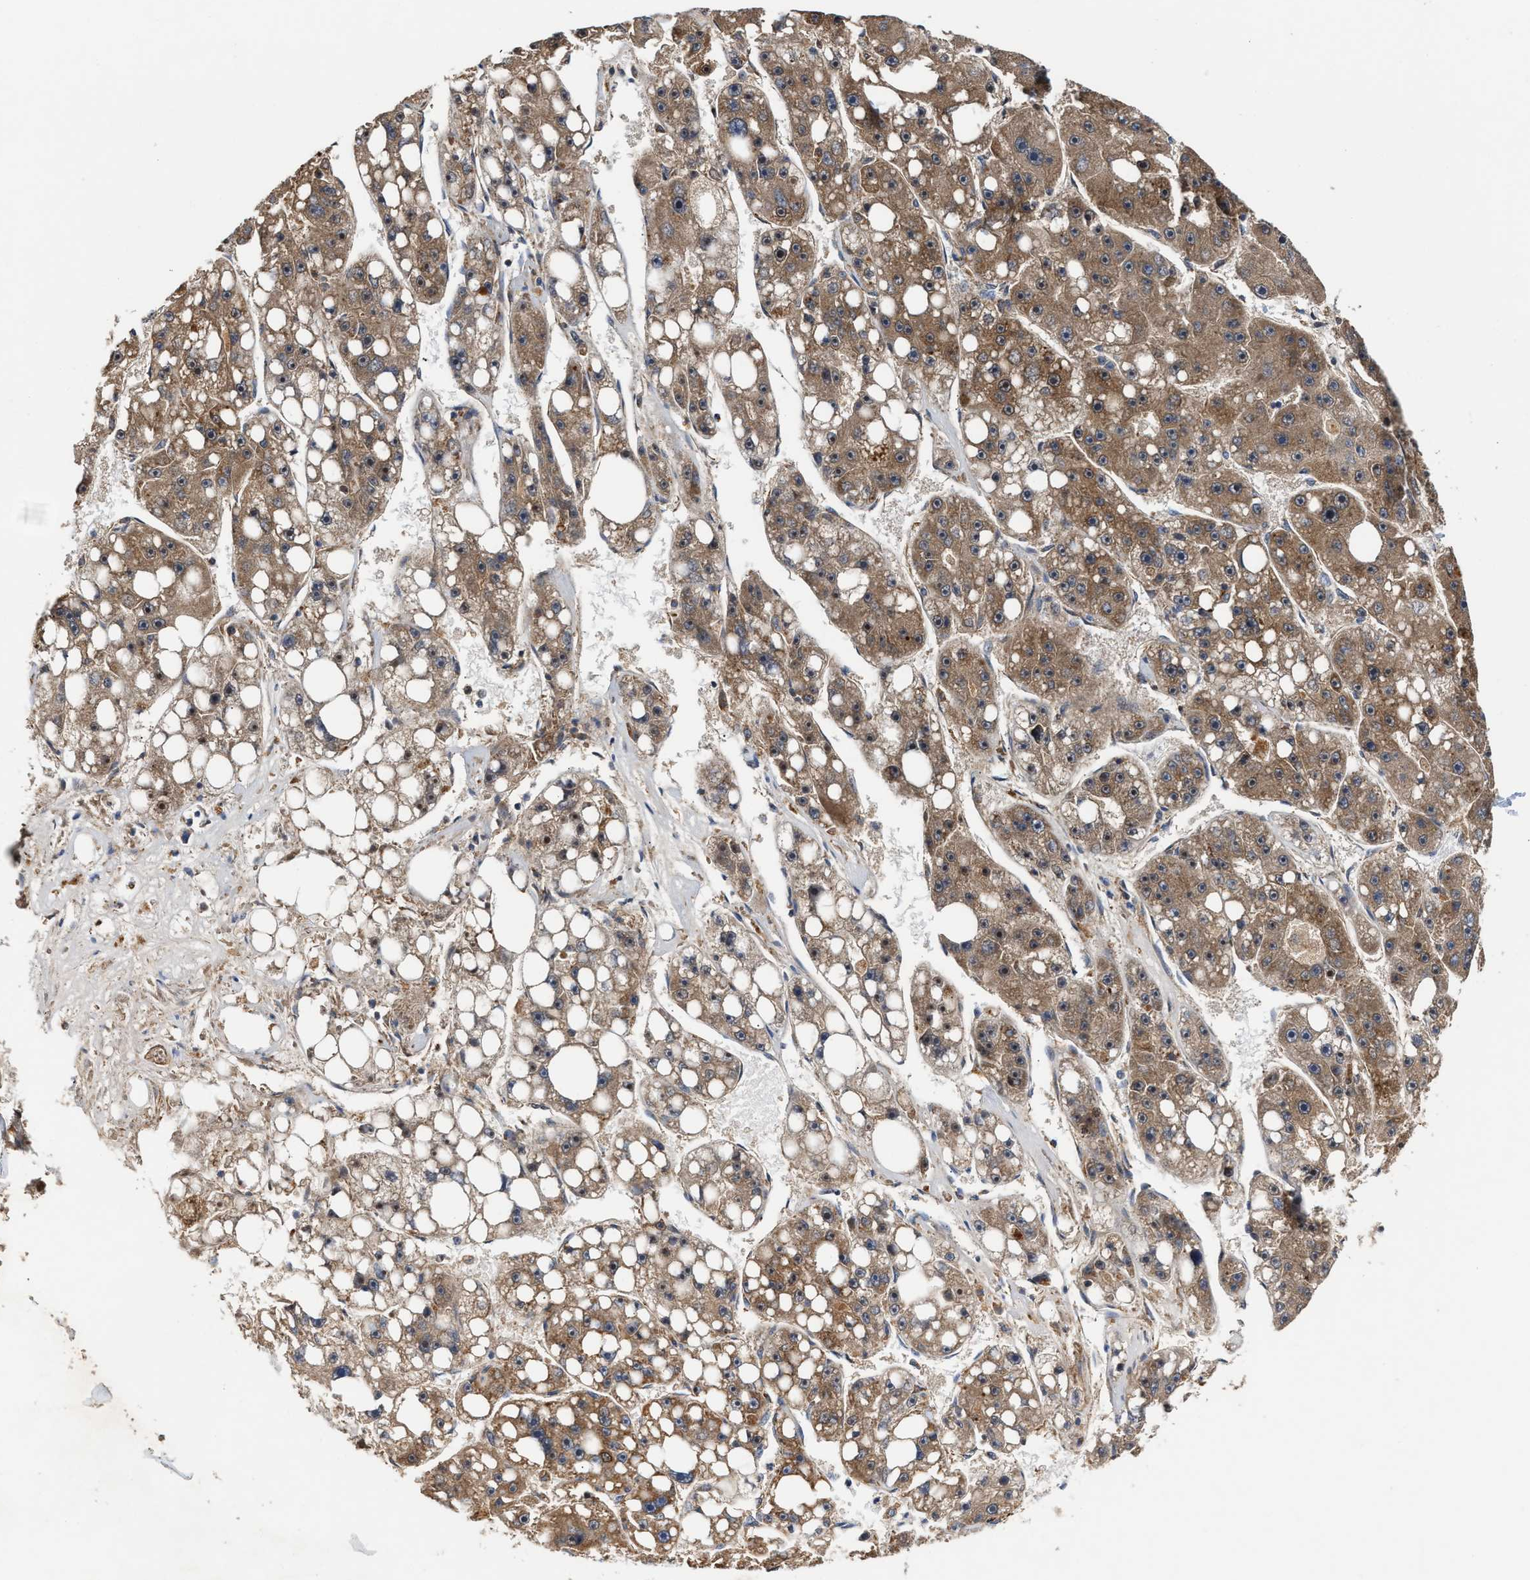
{"staining": {"intensity": "moderate", "quantity": ">75%", "location": "cytoplasmic/membranous"}, "tissue": "liver cancer", "cell_type": "Tumor cells", "image_type": "cancer", "snomed": [{"axis": "morphology", "description": "Carcinoma, Hepatocellular, NOS"}, {"axis": "topography", "description": "Liver"}], "caption": "Liver cancer (hepatocellular carcinoma) tissue shows moderate cytoplasmic/membranous staining in about >75% of tumor cells, visualized by immunohistochemistry.", "gene": "MECR", "patient": {"sex": "female", "age": 61}}